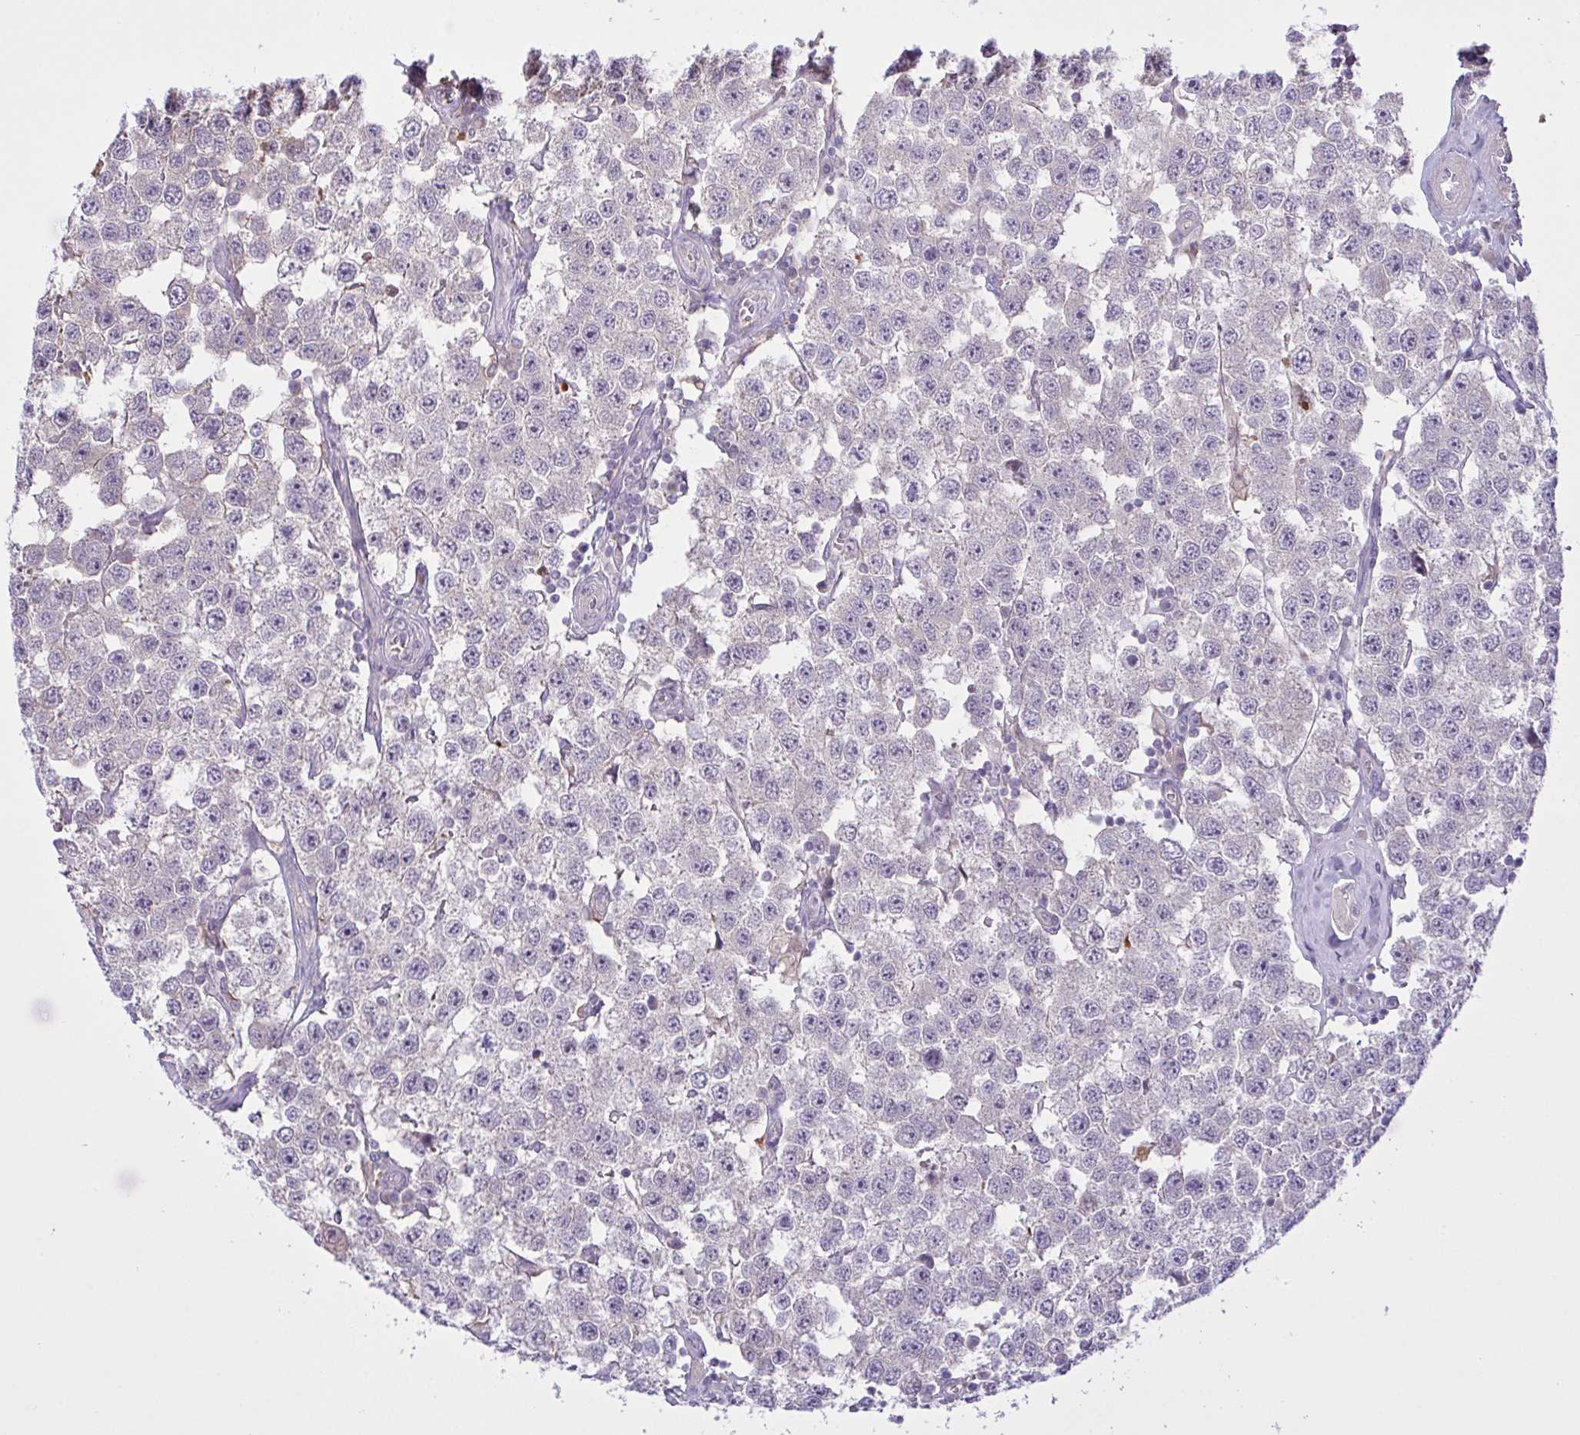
{"staining": {"intensity": "negative", "quantity": "none", "location": "none"}, "tissue": "testis cancer", "cell_type": "Tumor cells", "image_type": "cancer", "snomed": [{"axis": "morphology", "description": "Seminoma, NOS"}, {"axis": "topography", "description": "Testis"}], "caption": "There is no significant expression in tumor cells of seminoma (testis).", "gene": "SYNPO2L", "patient": {"sex": "male", "age": 34}}